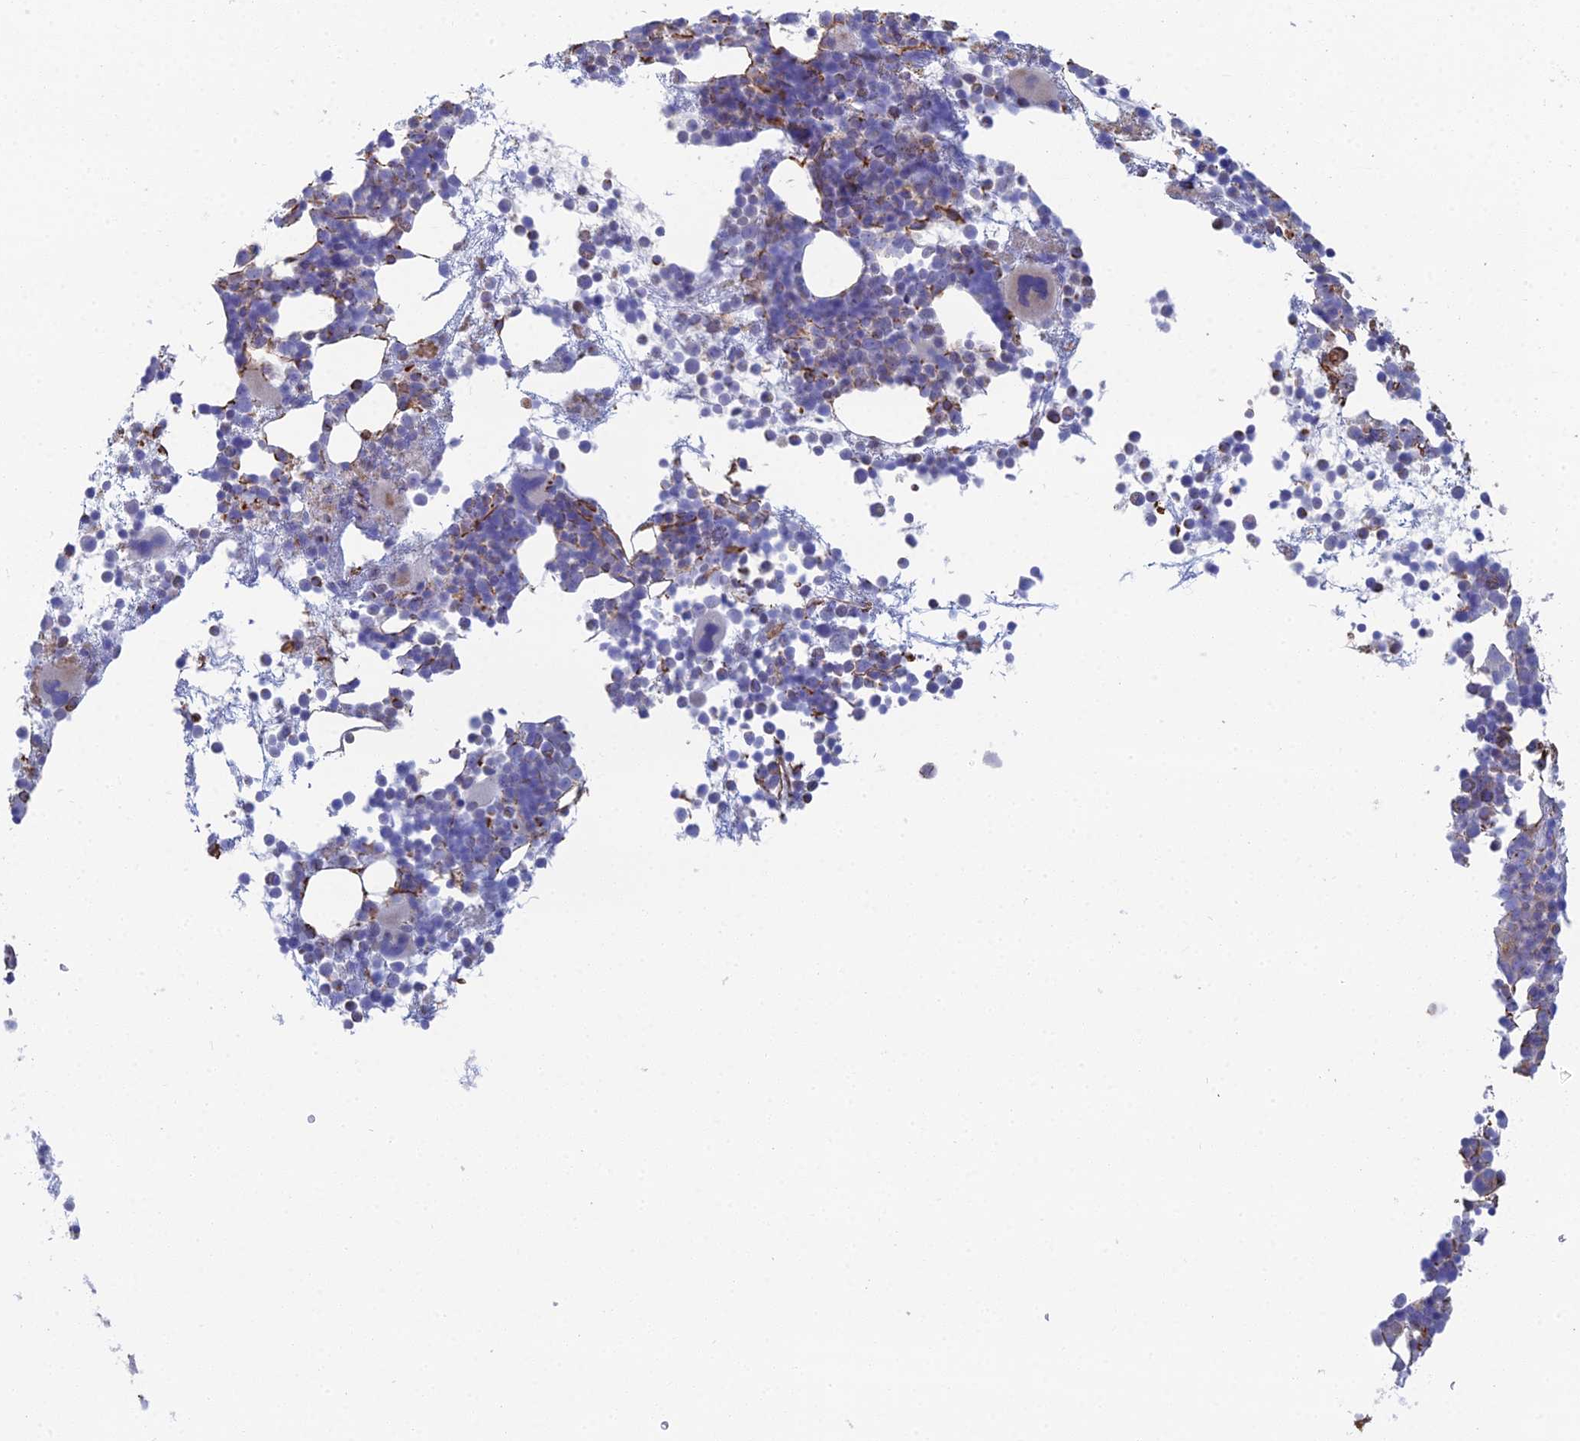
{"staining": {"intensity": "strong", "quantity": "<25%", "location": "cytoplasmic/membranous"}, "tissue": "bone marrow", "cell_type": "Hematopoietic cells", "image_type": "normal", "snomed": [{"axis": "morphology", "description": "Normal tissue, NOS"}, {"axis": "topography", "description": "Bone marrow"}], "caption": "The immunohistochemical stain highlights strong cytoplasmic/membranous staining in hematopoietic cells of normal bone marrow.", "gene": "CLVS2", "patient": {"sex": "female", "age": 57}}